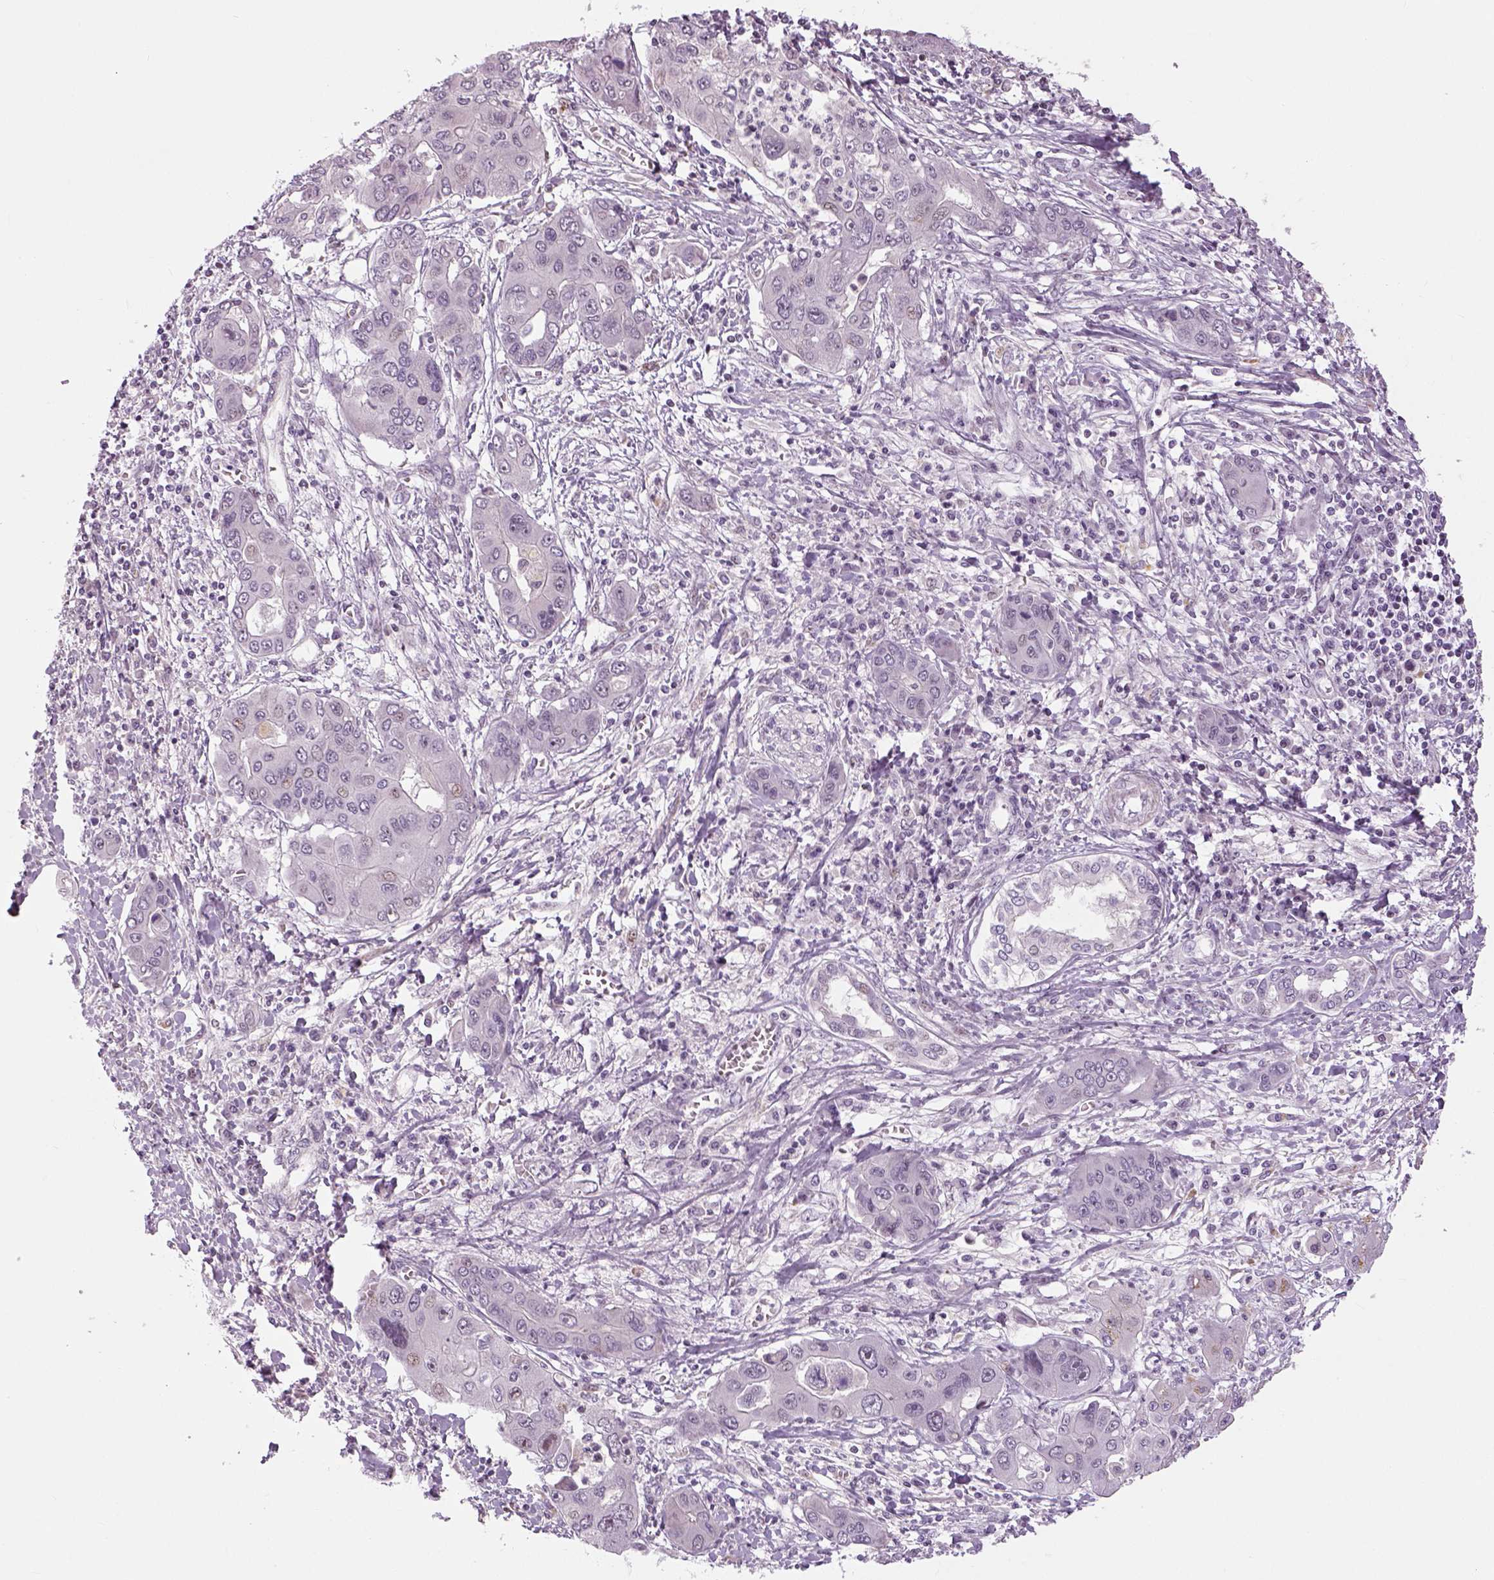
{"staining": {"intensity": "negative", "quantity": "none", "location": "none"}, "tissue": "liver cancer", "cell_type": "Tumor cells", "image_type": "cancer", "snomed": [{"axis": "morphology", "description": "Cholangiocarcinoma"}, {"axis": "topography", "description": "Liver"}], "caption": "DAB immunohistochemical staining of liver cholangiocarcinoma shows no significant expression in tumor cells.", "gene": "NECAB1", "patient": {"sex": "male", "age": 67}}